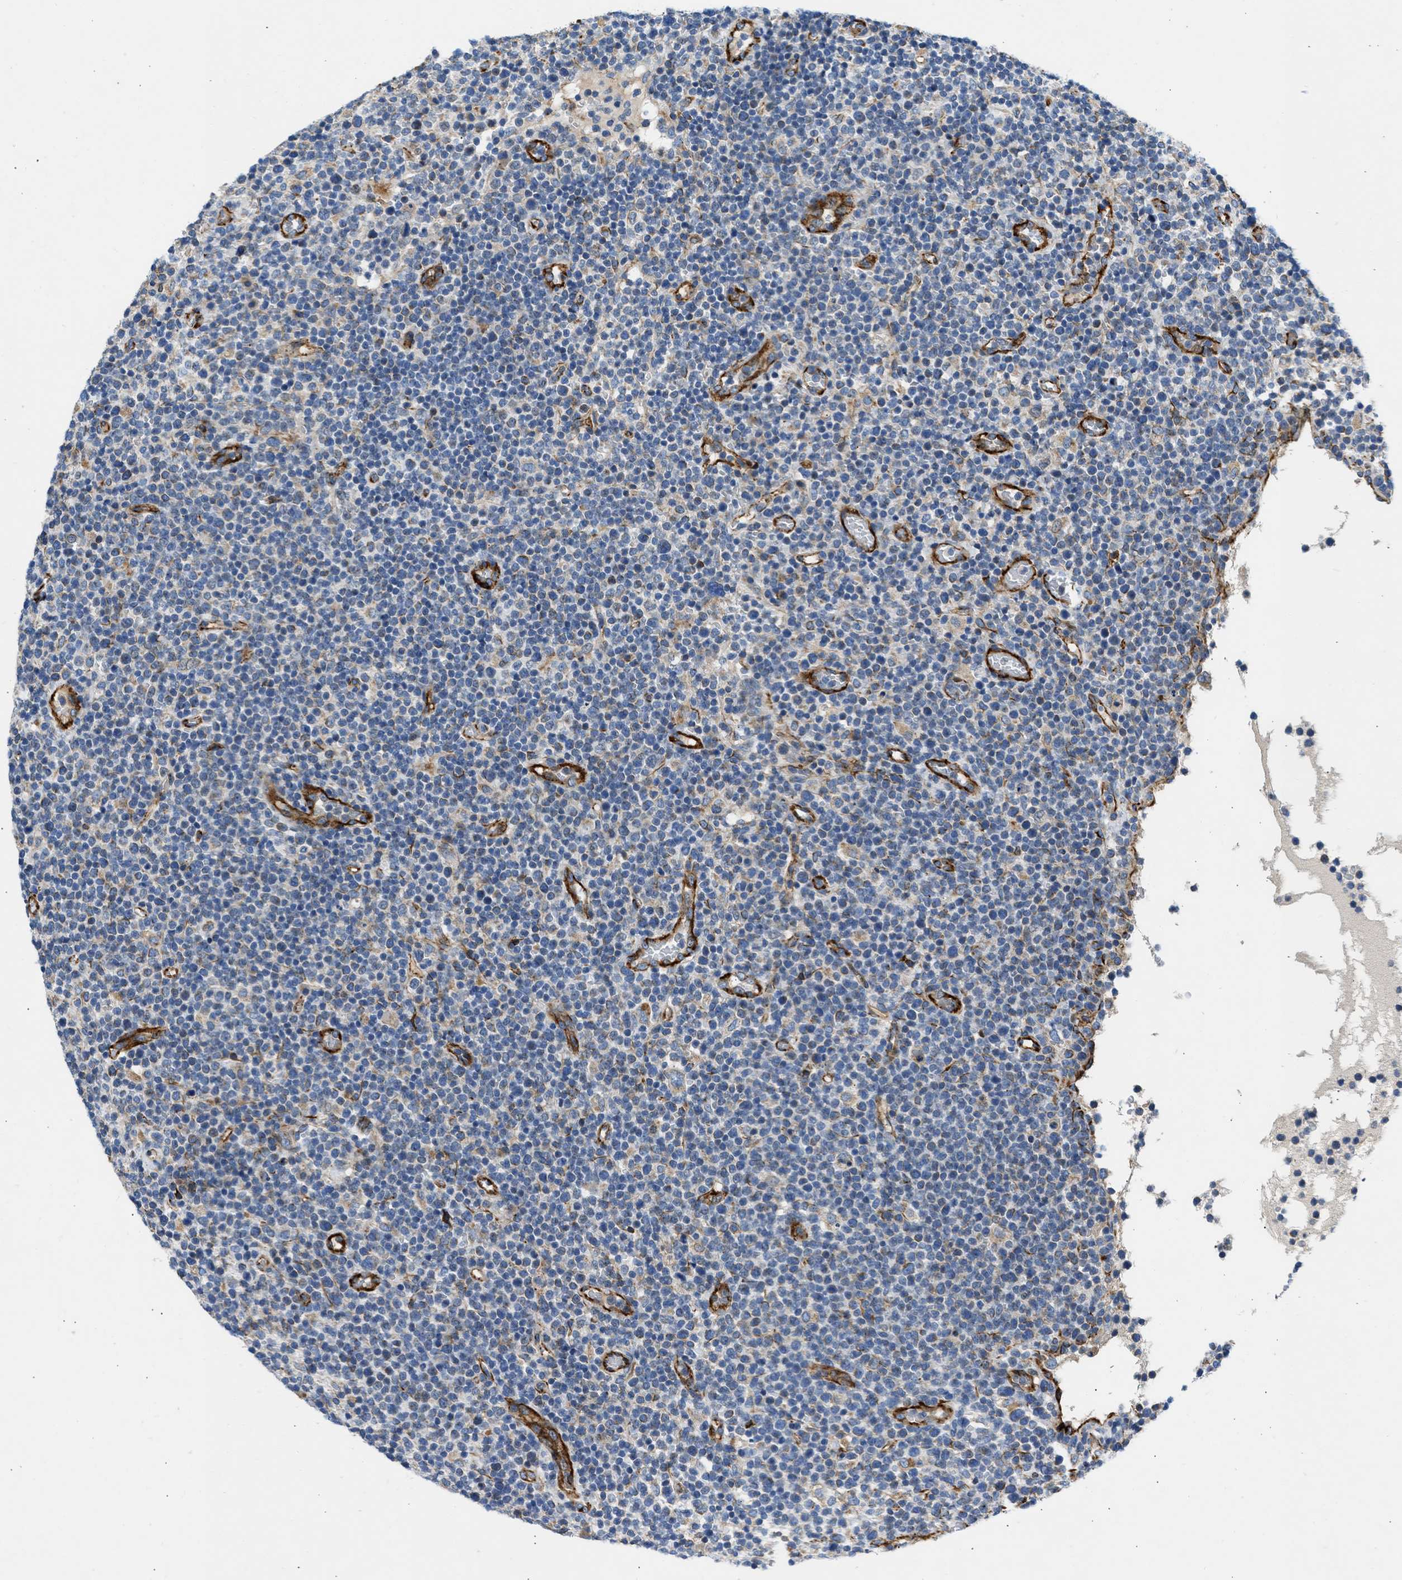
{"staining": {"intensity": "weak", "quantity": "25%-75%", "location": "cytoplasmic/membranous"}, "tissue": "lymphoma", "cell_type": "Tumor cells", "image_type": "cancer", "snomed": [{"axis": "morphology", "description": "Malignant lymphoma, non-Hodgkin's type, High grade"}, {"axis": "topography", "description": "Lymph node"}], "caption": "Immunohistochemistry (DAB (3,3'-diaminobenzidine)) staining of high-grade malignant lymphoma, non-Hodgkin's type exhibits weak cytoplasmic/membranous protein staining in approximately 25%-75% of tumor cells. The staining was performed using DAB to visualize the protein expression in brown, while the nuclei were stained in blue with hematoxylin (Magnification: 20x).", "gene": "ULK4", "patient": {"sex": "male", "age": 61}}